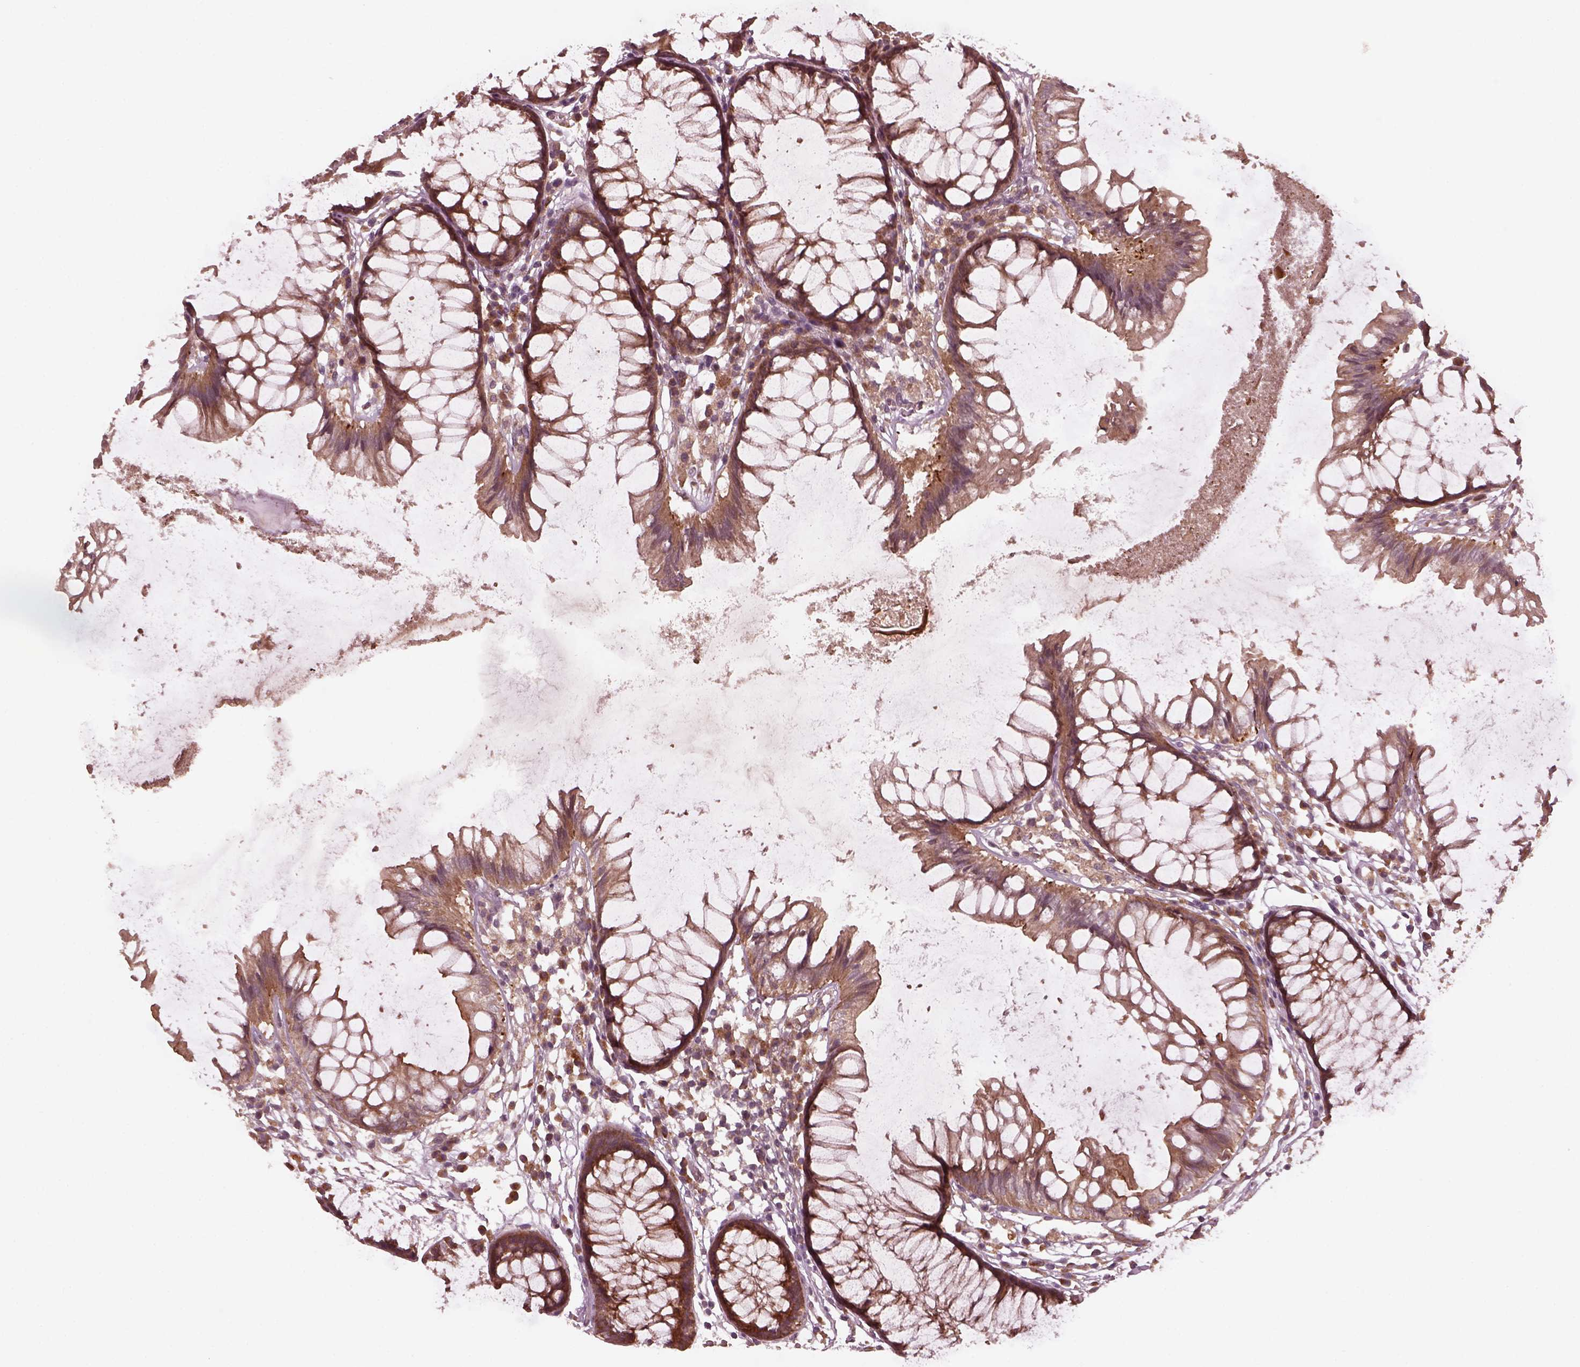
{"staining": {"intensity": "weak", "quantity": ">75%", "location": "cytoplasmic/membranous"}, "tissue": "colon", "cell_type": "Endothelial cells", "image_type": "normal", "snomed": [{"axis": "morphology", "description": "Normal tissue, NOS"}, {"axis": "morphology", "description": "Adenocarcinoma, NOS"}, {"axis": "topography", "description": "Colon"}], "caption": "Brown immunohistochemical staining in benign human colon reveals weak cytoplasmic/membranous positivity in approximately >75% of endothelial cells.", "gene": "FAF2", "patient": {"sex": "male", "age": 65}}